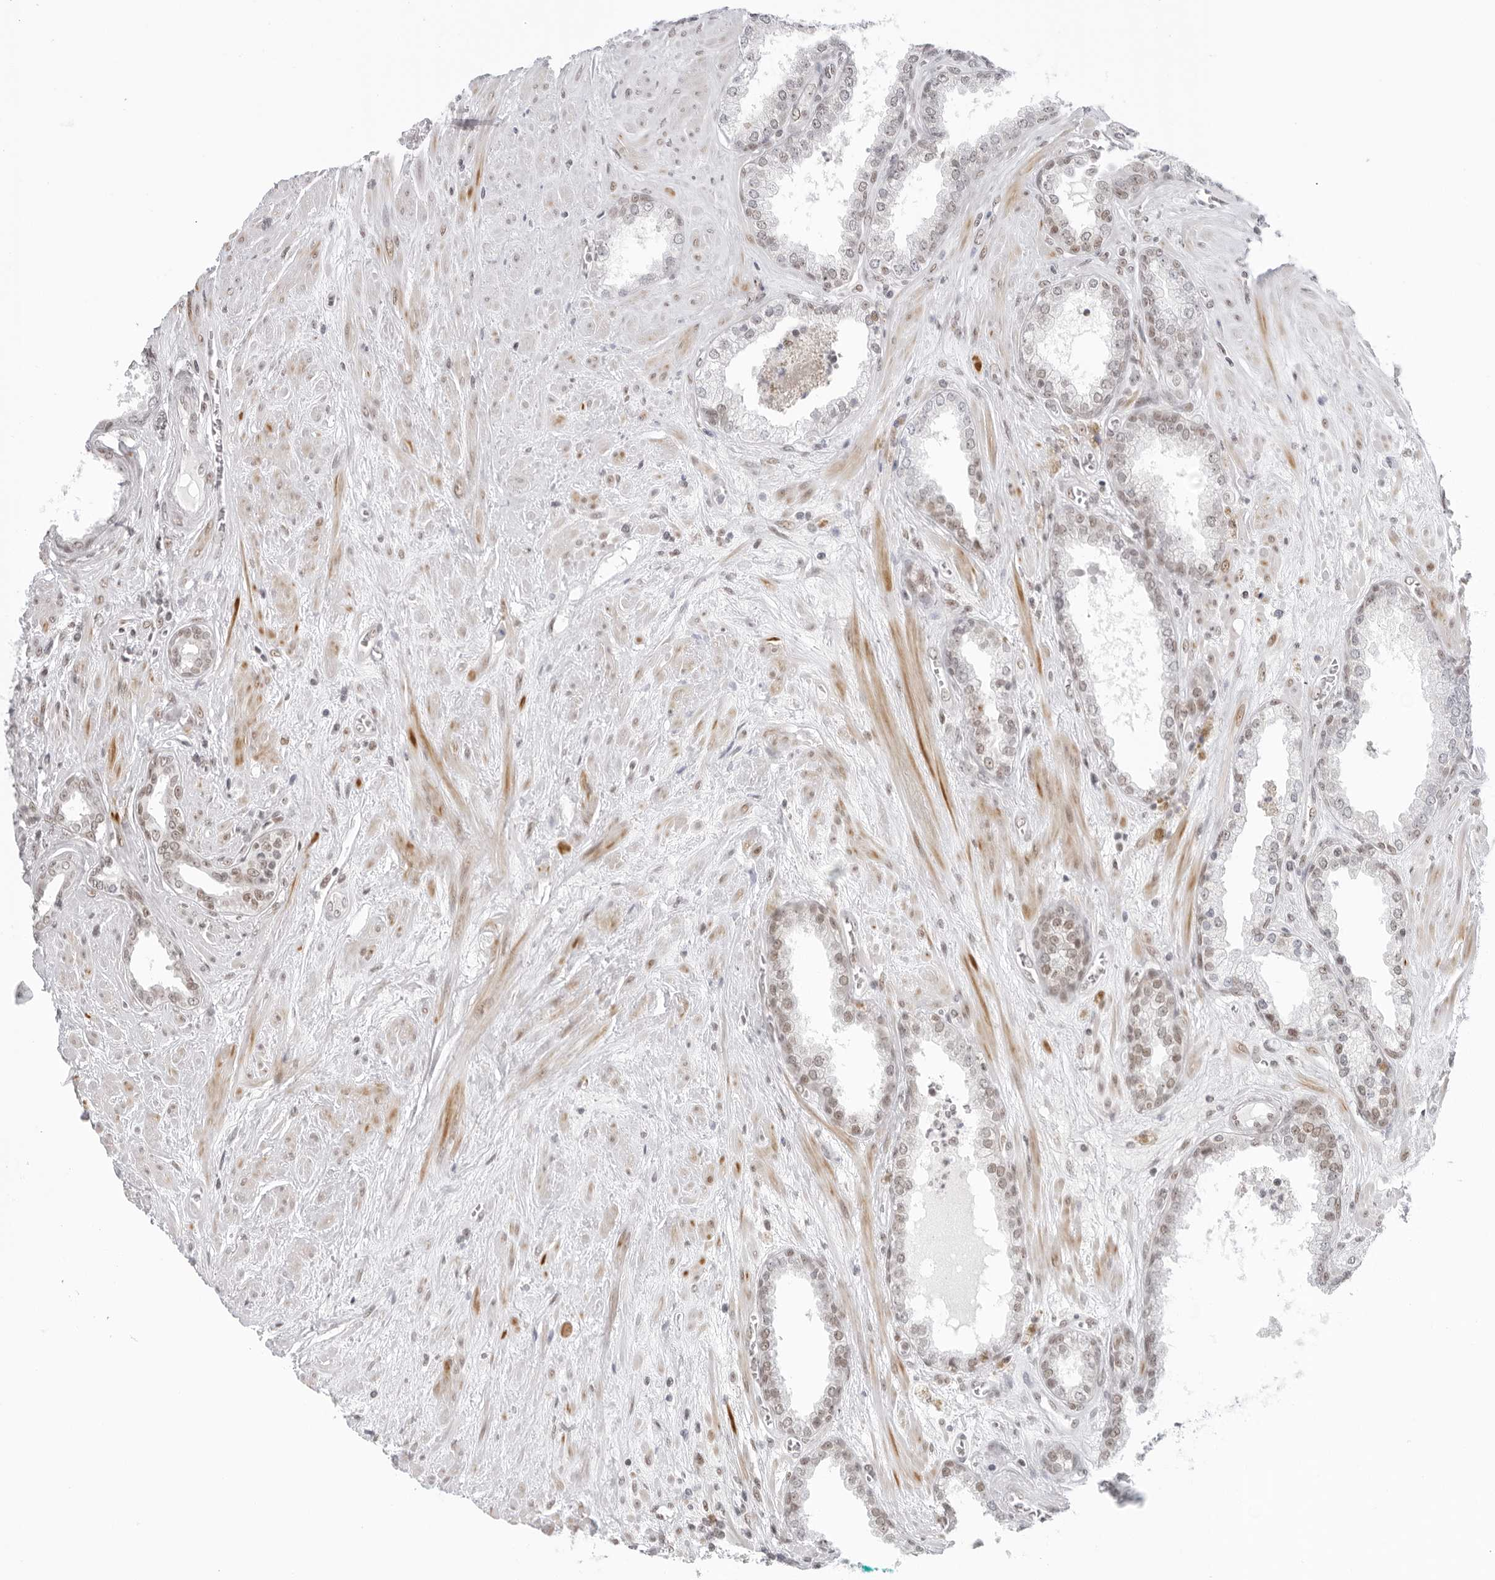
{"staining": {"intensity": "weak", "quantity": "25%-75%", "location": "nuclear"}, "tissue": "prostate cancer", "cell_type": "Tumor cells", "image_type": "cancer", "snomed": [{"axis": "morphology", "description": "Adenocarcinoma, Low grade"}, {"axis": "topography", "description": "Prostate"}], "caption": "Immunohistochemical staining of human prostate low-grade adenocarcinoma displays weak nuclear protein staining in approximately 25%-75% of tumor cells.", "gene": "FOXK2", "patient": {"sex": "male", "age": 62}}